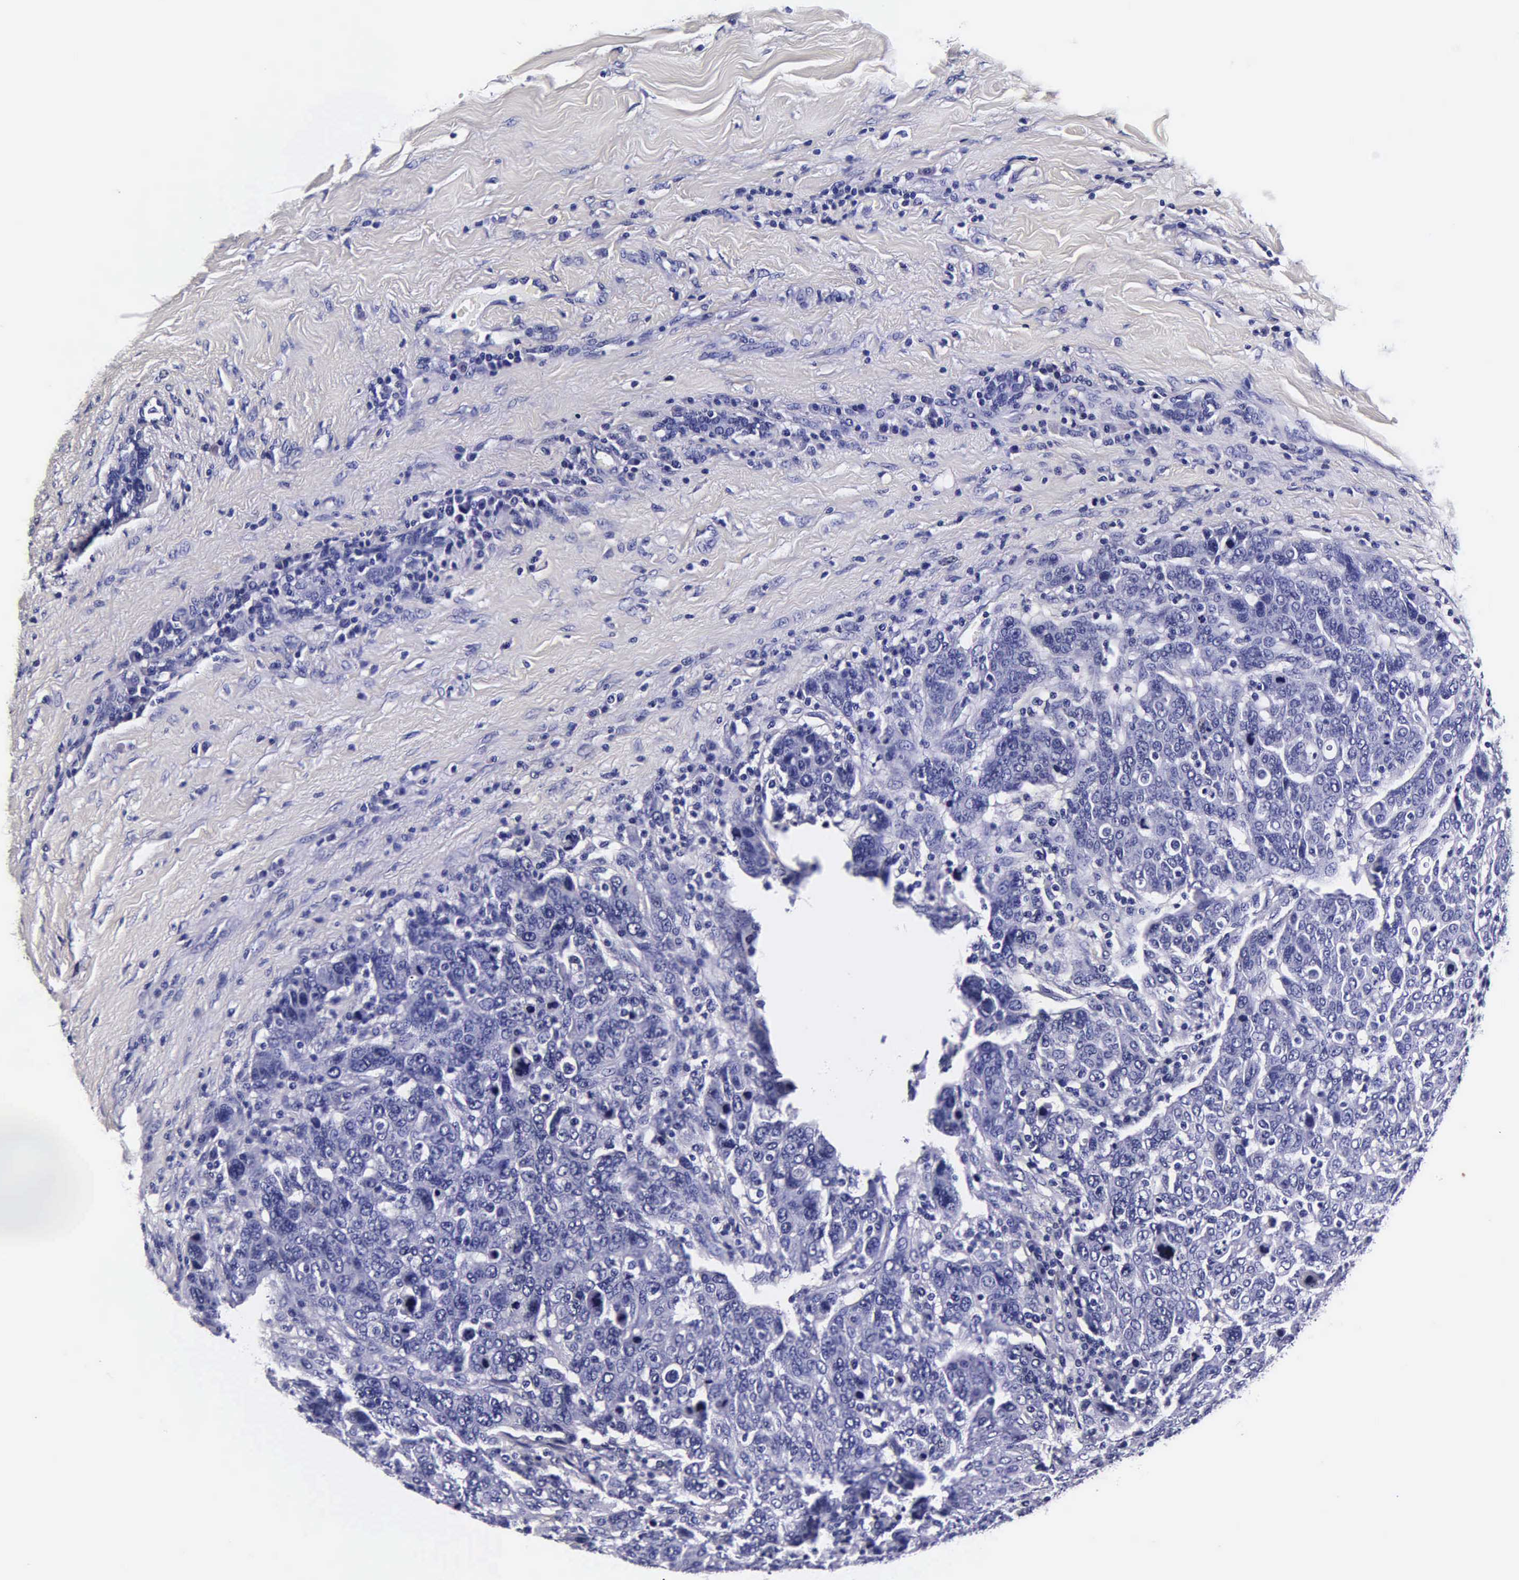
{"staining": {"intensity": "negative", "quantity": "none", "location": "none"}, "tissue": "breast cancer", "cell_type": "Tumor cells", "image_type": "cancer", "snomed": [{"axis": "morphology", "description": "Duct carcinoma"}, {"axis": "topography", "description": "Breast"}], "caption": "Immunohistochemical staining of breast cancer reveals no significant expression in tumor cells.", "gene": "IAPP", "patient": {"sex": "female", "age": 37}}